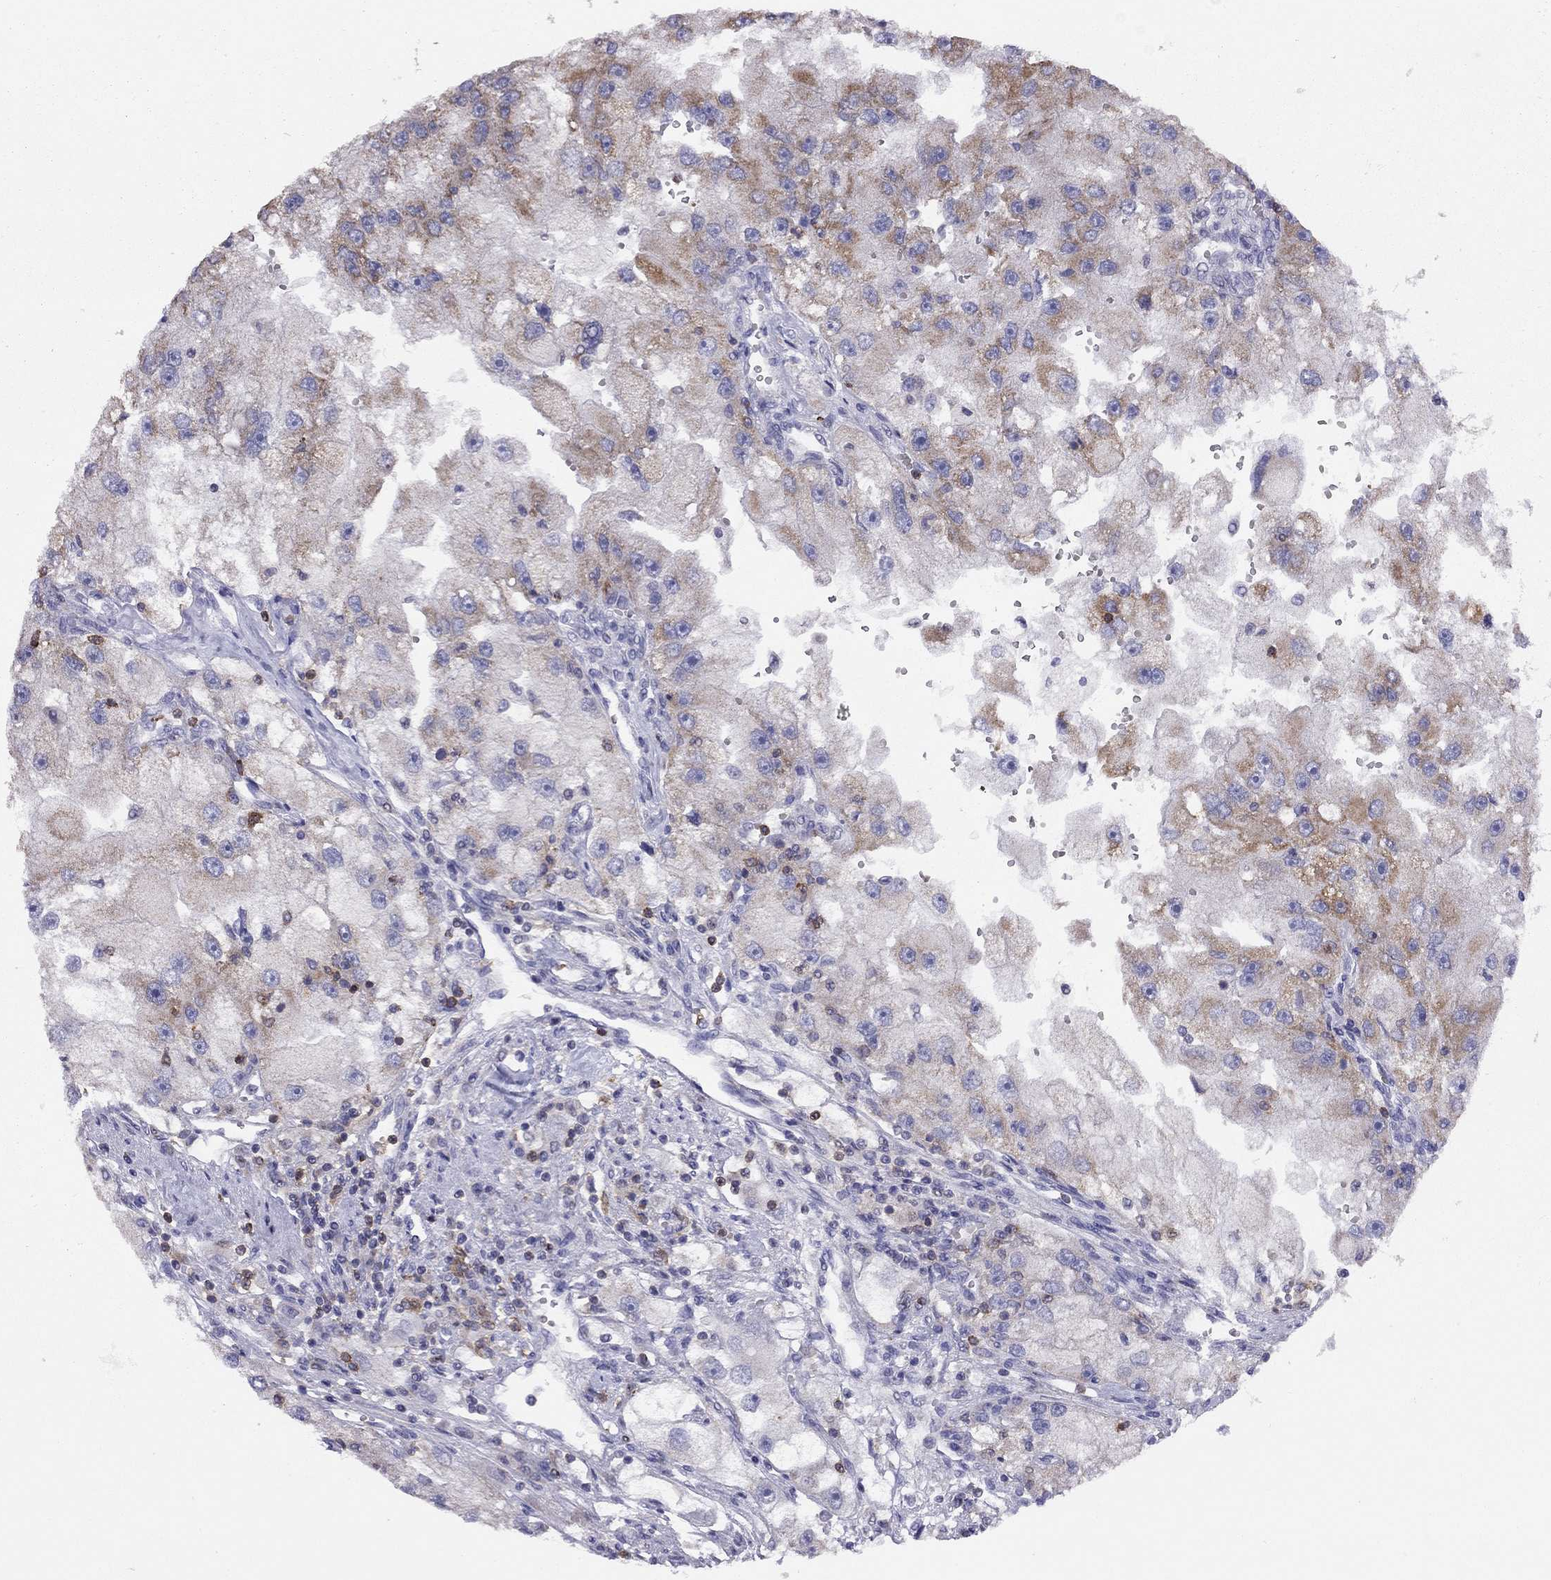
{"staining": {"intensity": "moderate", "quantity": "<25%", "location": "cytoplasmic/membranous"}, "tissue": "renal cancer", "cell_type": "Tumor cells", "image_type": "cancer", "snomed": [{"axis": "morphology", "description": "Adenocarcinoma, NOS"}, {"axis": "topography", "description": "Kidney"}], "caption": "This histopathology image exhibits immunohistochemistry staining of human renal adenocarcinoma, with low moderate cytoplasmic/membranous staining in approximately <25% of tumor cells.", "gene": "CITED1", "patient": {"sex": "male", "age": 63}}